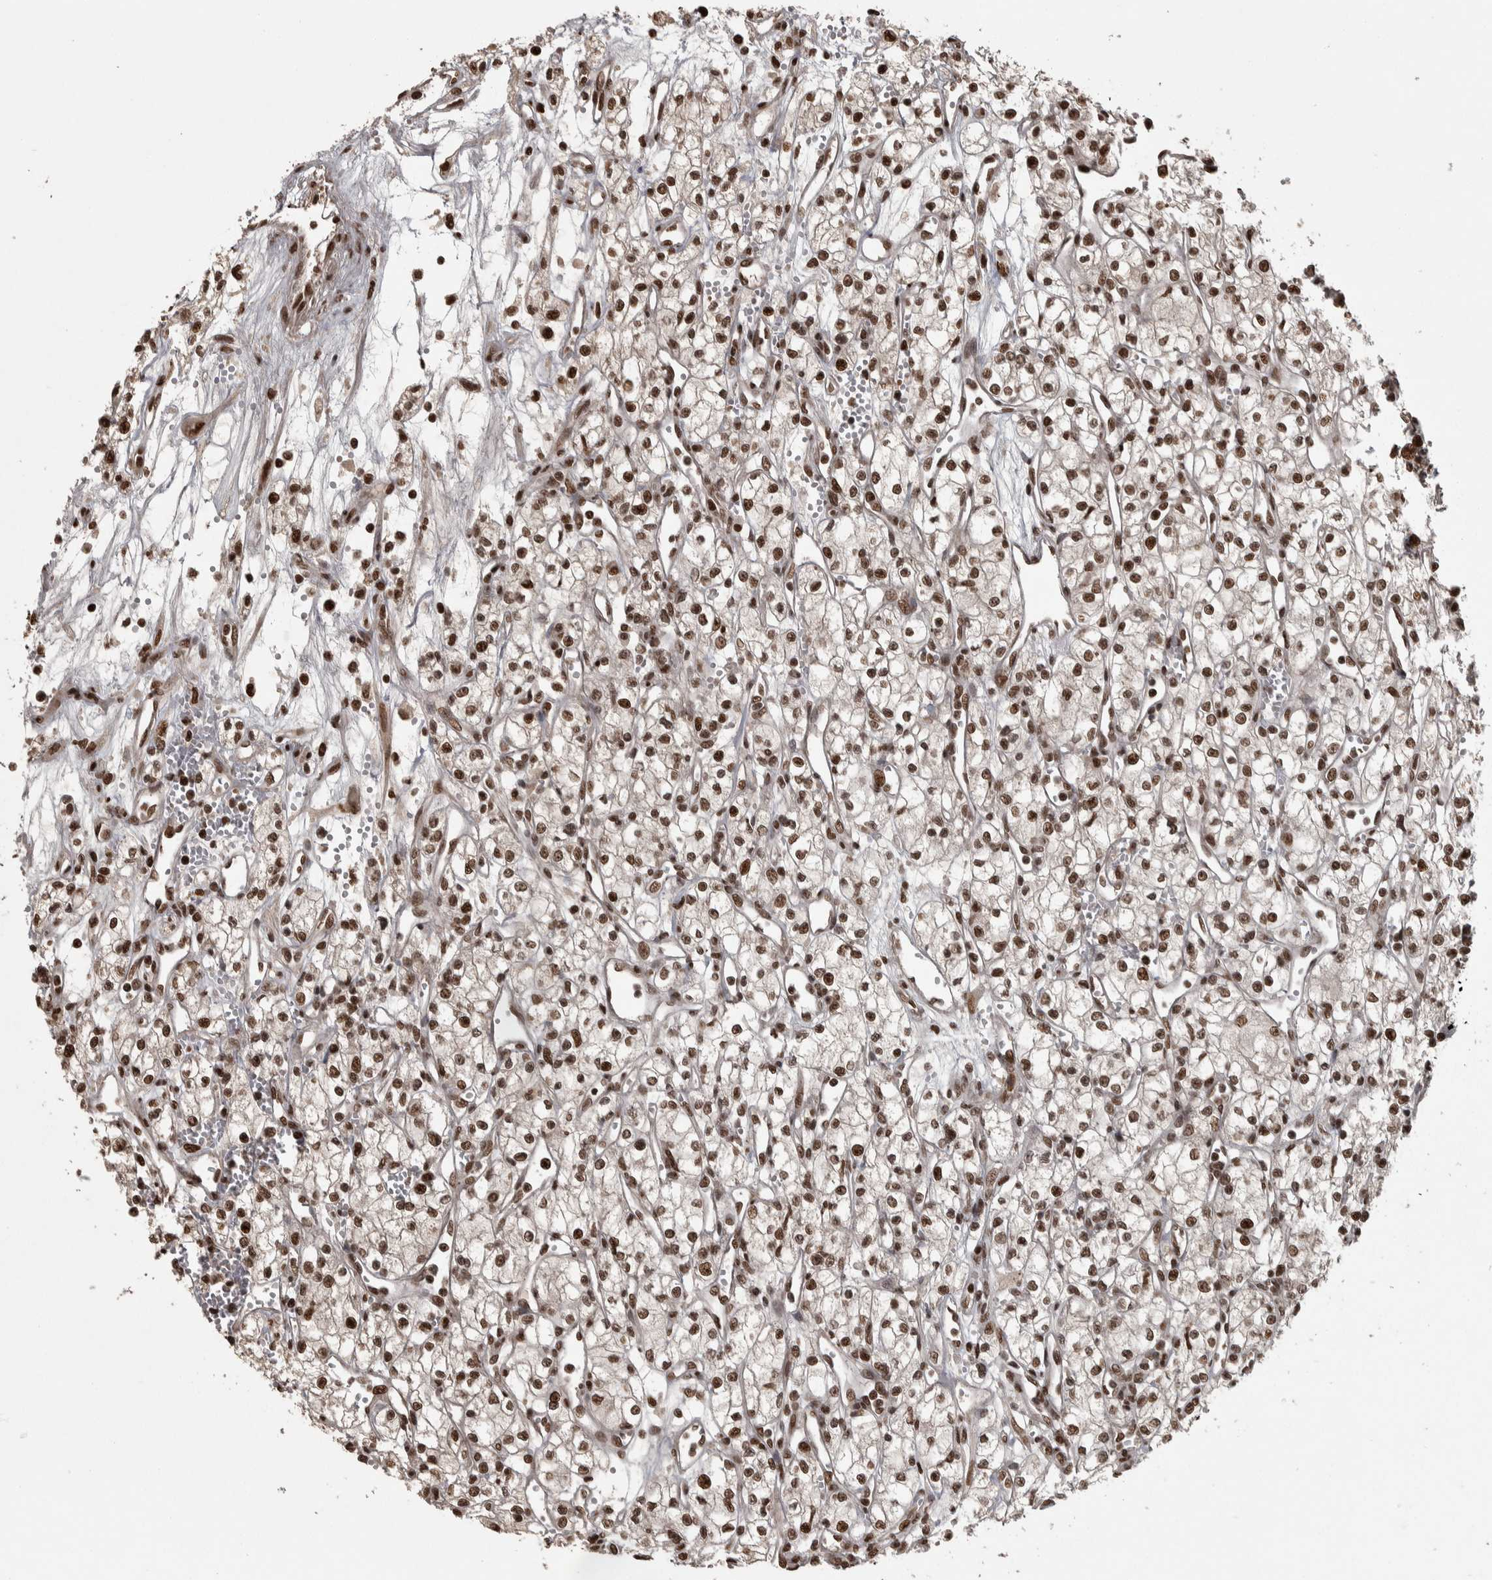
{"staining": {"intensity": "strong", "quantity": ">75%", "location": "nuclear"}, "tissue": "renal cancer", "cell_type": "Tumor cells", "image_type": "cancer", "snomed": [{"axis": "morphology", "description": "Adenocarcinoma, NOS"}, {"axis": "topography", "description": "Kidney"}], "caption": "The immunohistochemical stain highlights strong nuclear staining in tumor cells of renal adenocarcinoma tissue.", "gene": "ZFHX4", "patient": {"sex": "male", "age": 59}}